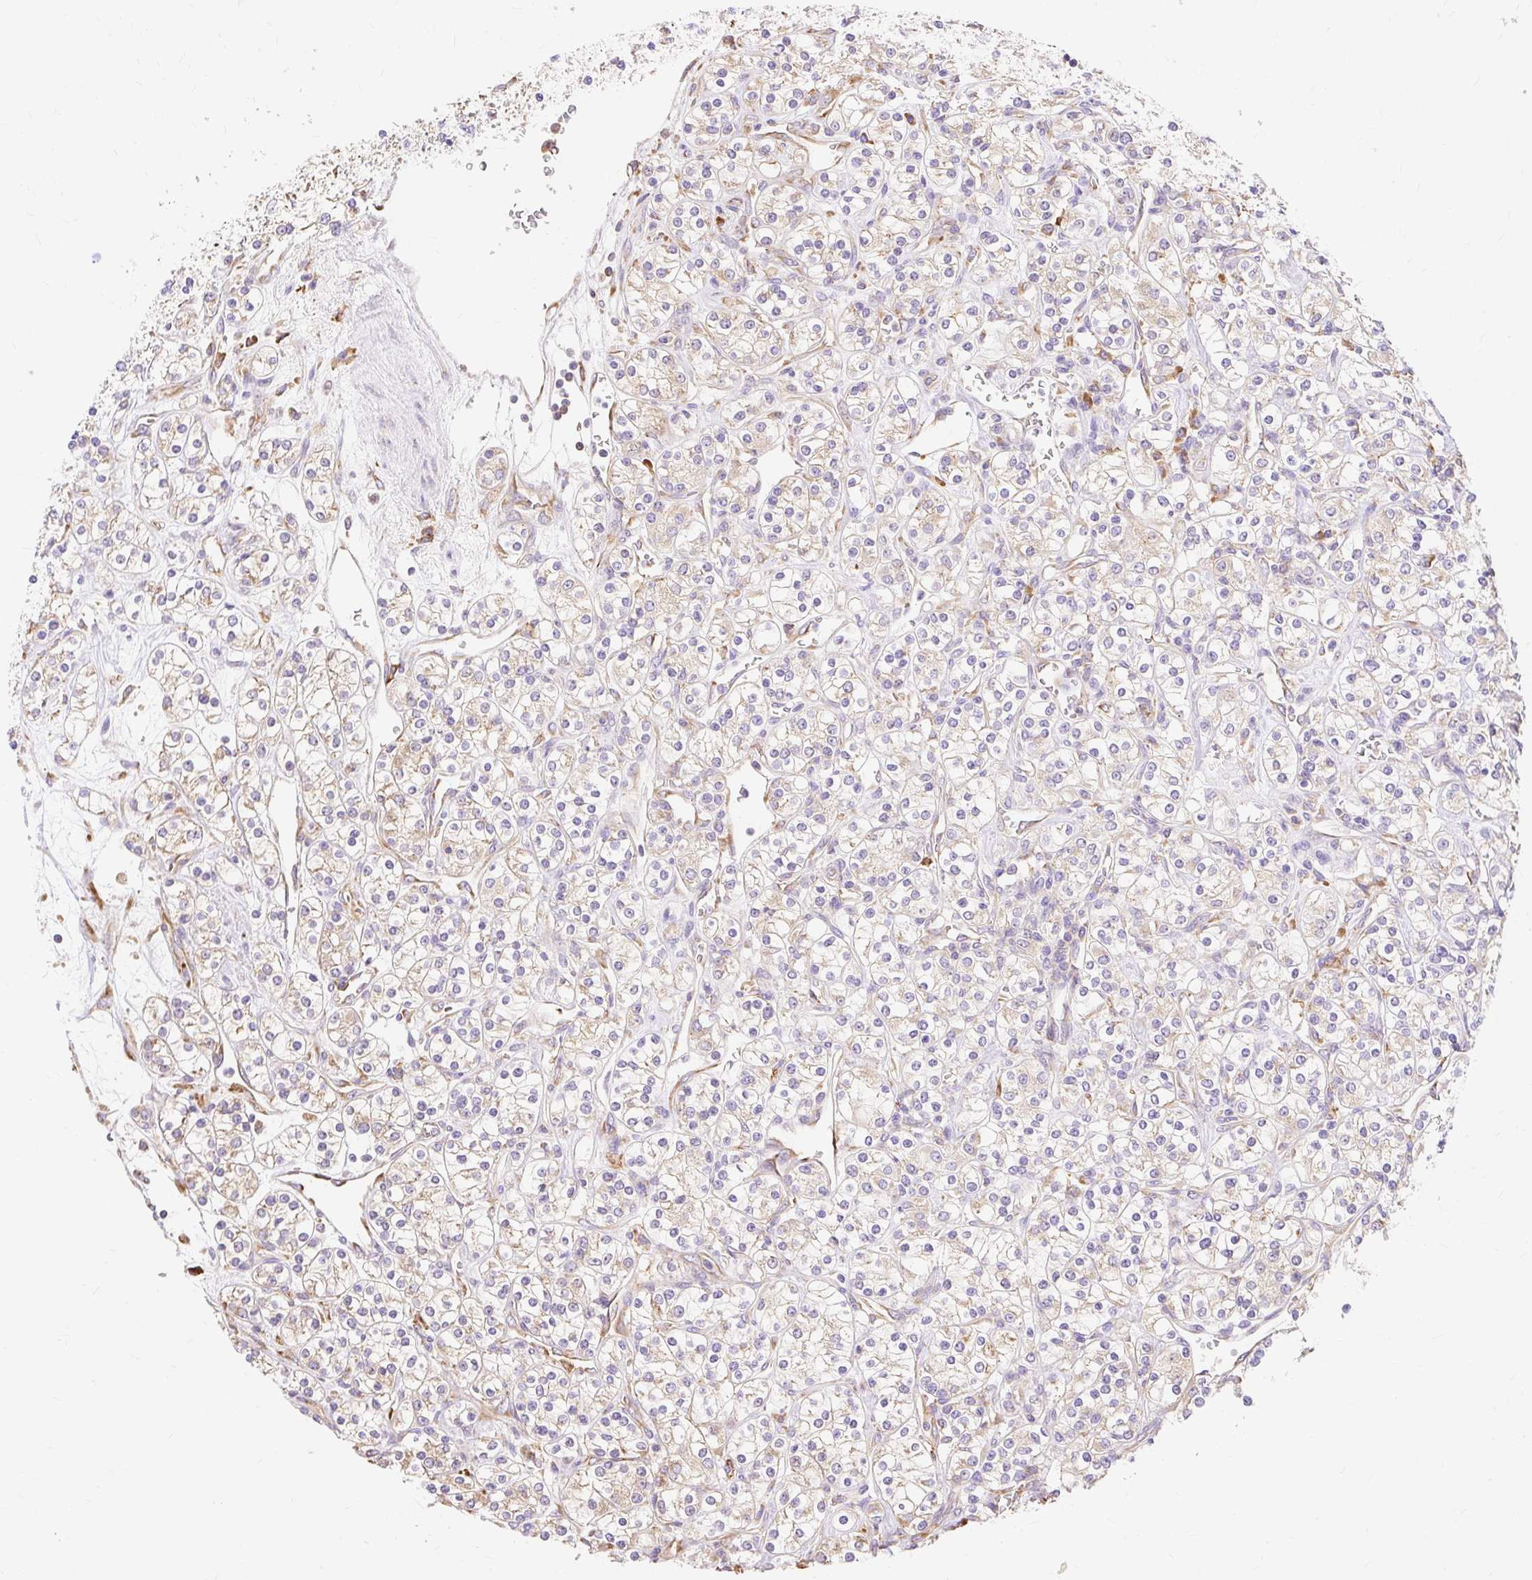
{"staining": {"intensity": "weak", "quantity": "25%-75%", "location": "cytoplasmic/membranous"}, "tissue": "renal cancer", "cell_type": "Tumor cells", "image_type": "cancer", "snomed": [{"axis": "morphology", "description": "Adenocarcinoma, NOS"}, {"axis": "topography", "description": "Kidney"}], "caption": "The micrograph displays a brown stain indicating the presence of a protein in the cytoplasmic/membranous of tumor cells in renal adenocarcinoma.", "gene": "RPS17", "patient": {"sex": "male", "age": 77}}